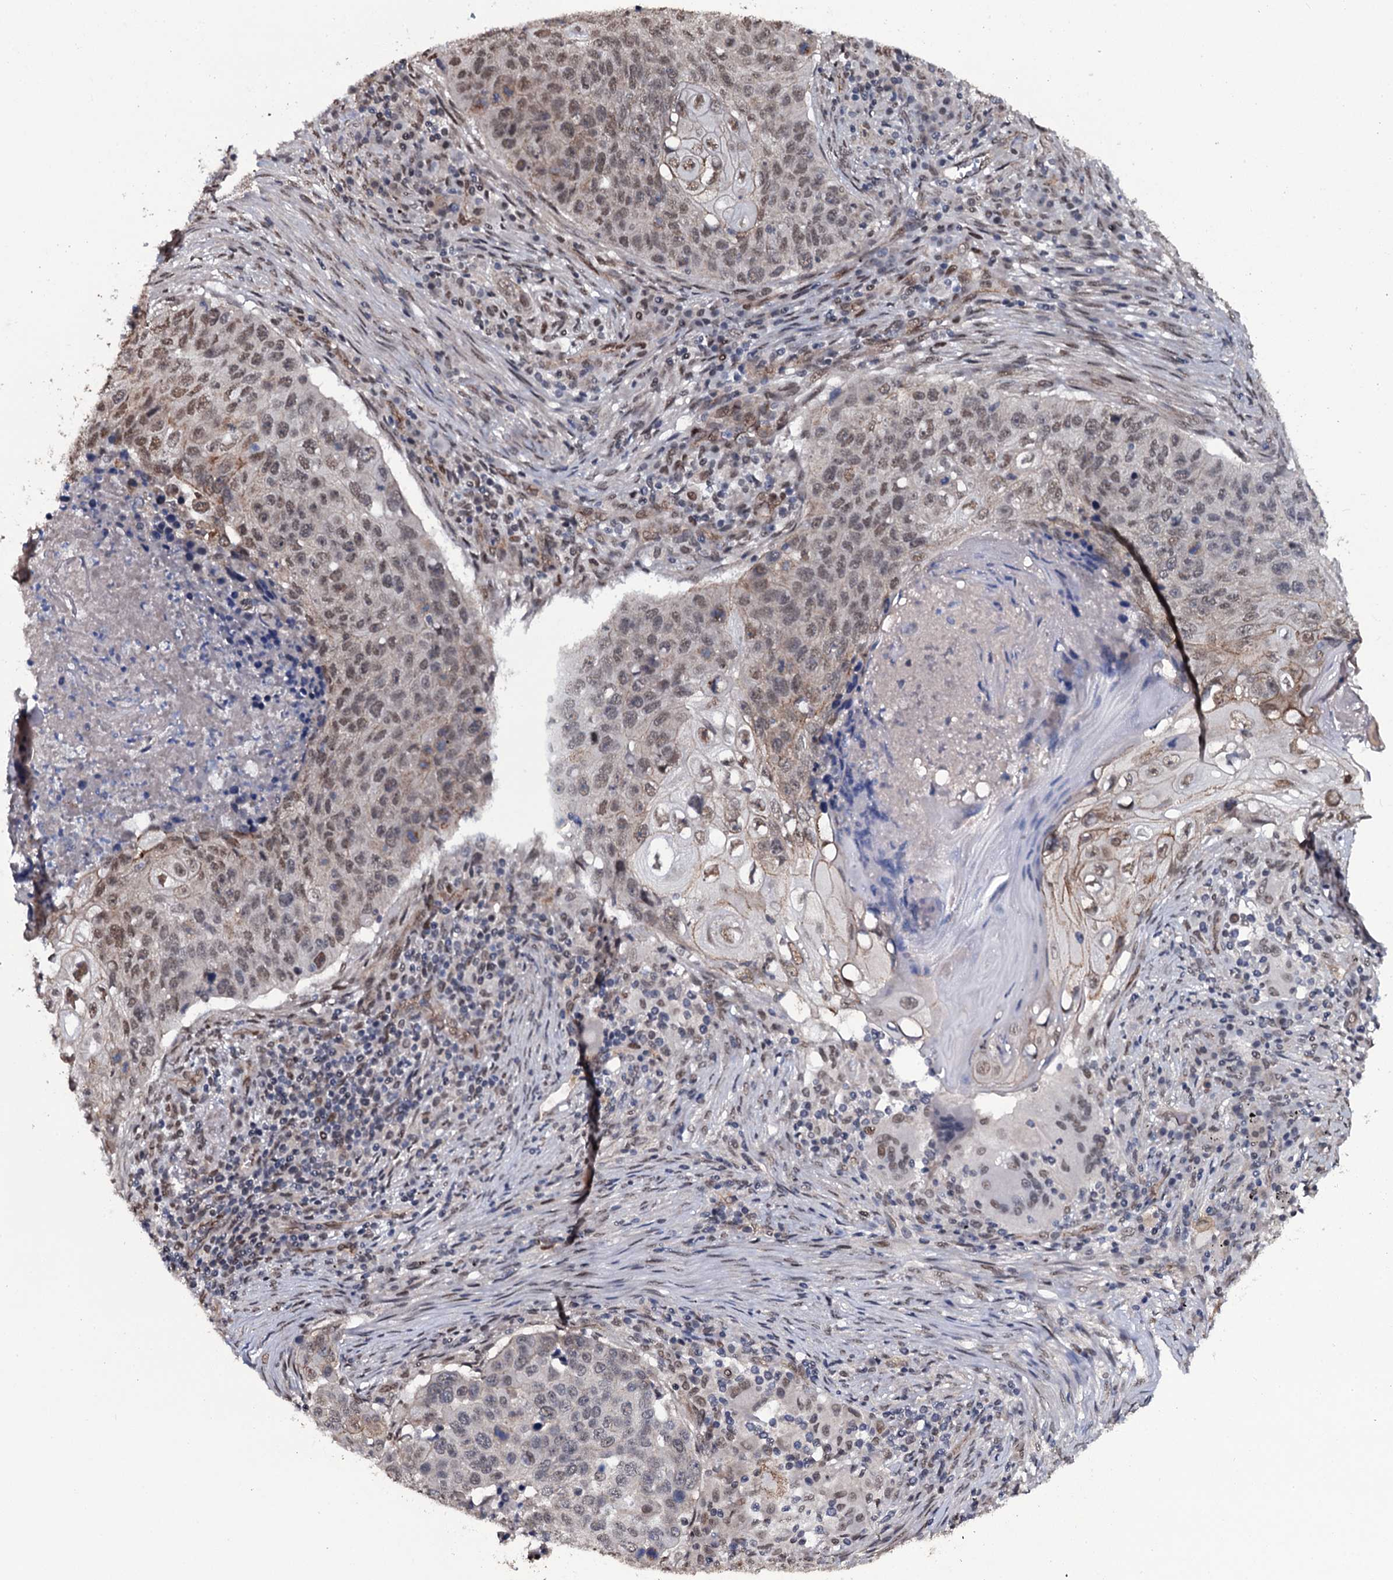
{"staining": {"intensity": "moderate", "quantity": "25%-75%", "location": "nuclear"}, "tissue": "lung cancer", "cell_type": "Tumor cells", "image_type": "cancer", "snomed": [{"axis": "morphology", "description": "Squamous cell carcinoma, NOS"}, {"axis": "topography", "description": "Lung"}], "caption": "High-power microscopy captured an IHC histopathology image of lung squamous cell carcinoma, revealing moderate nuclear expression in about 25%-75% of tumor cells.", "gene": "SH2D4B", "patient": {"sex": "female", "age": 63}}